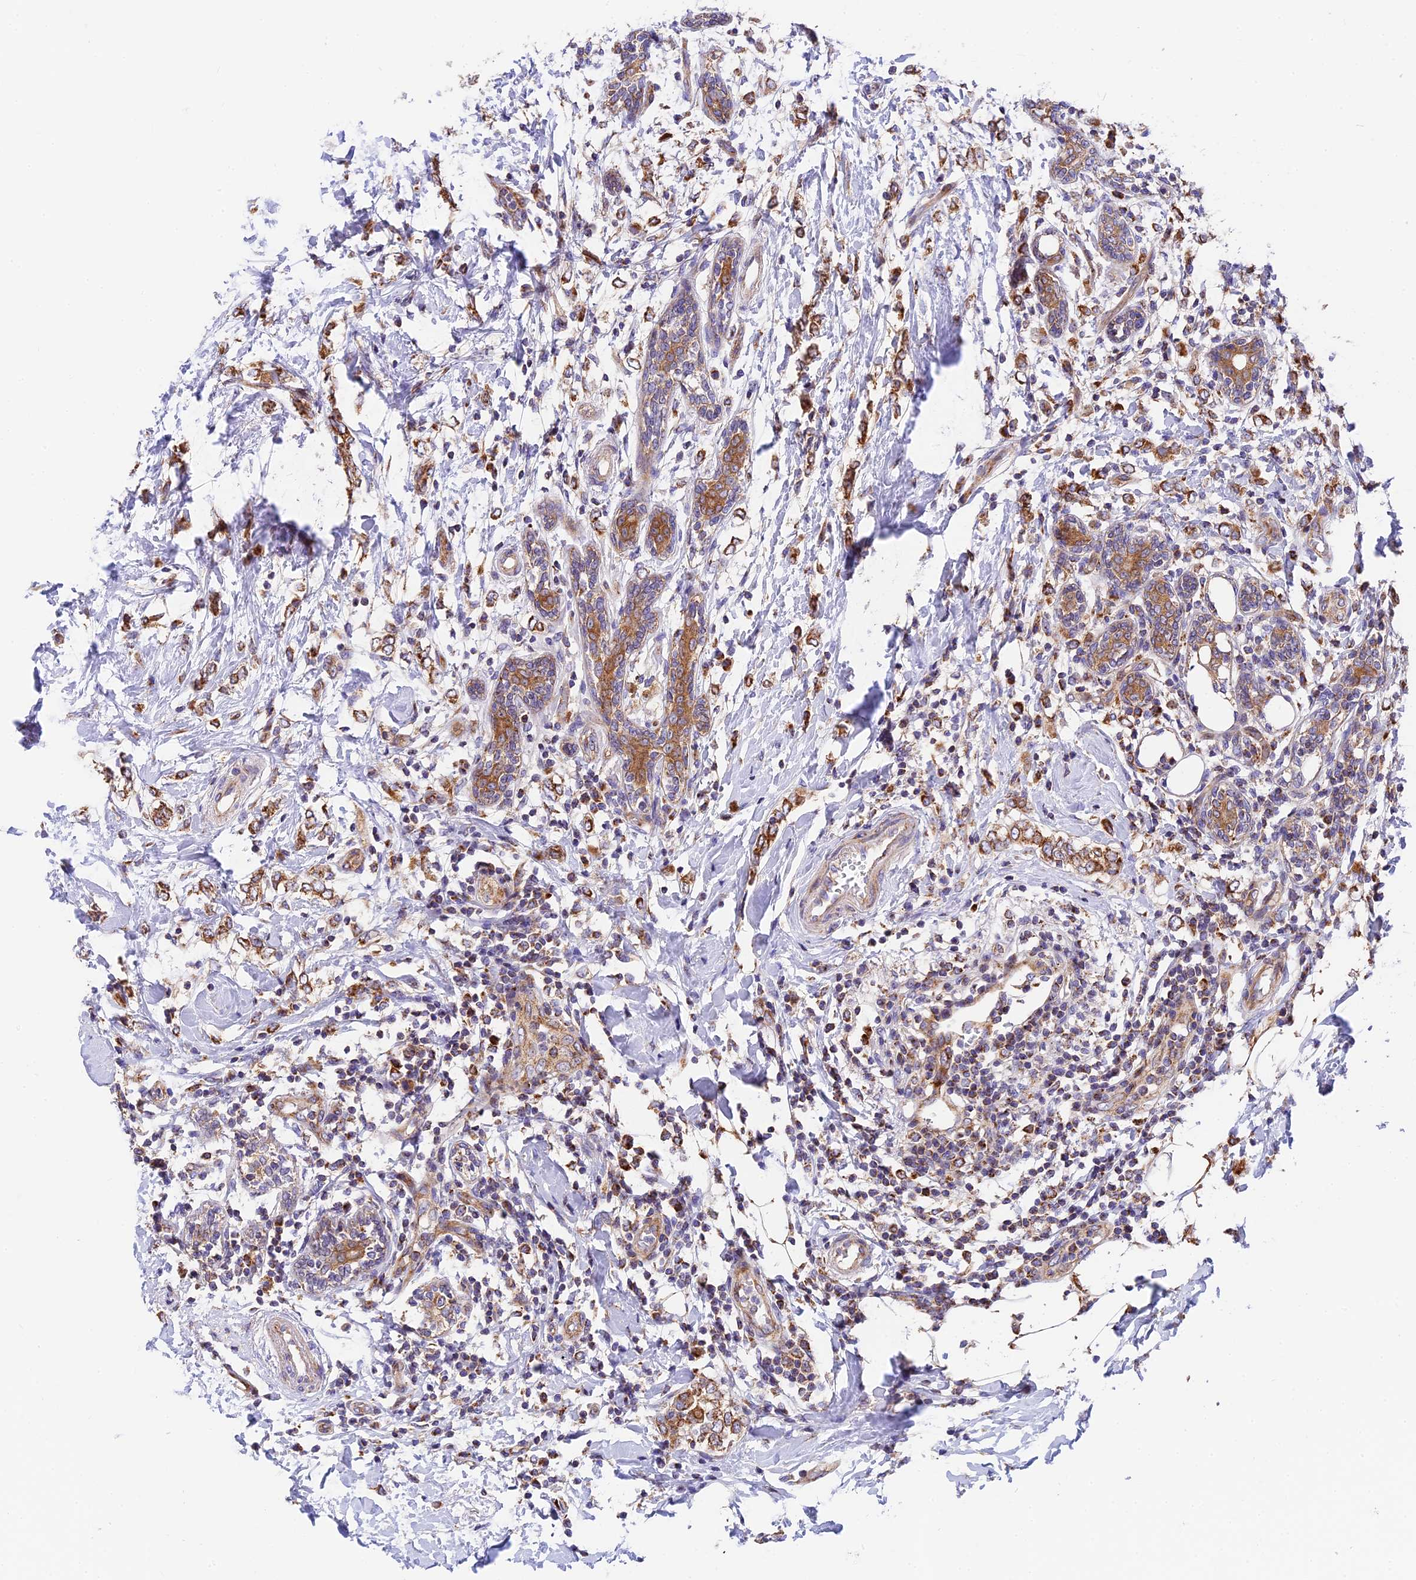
{"staining": {"intensity": "moderate", "quantity": ">75%", "location": "cytoplasmic/membranous"}, "tissue": "breast cancer", "cell_type": "Tumor cells", "image_type": "cancer", "snomed": [{"axis": "morphology", "description": "Normal tissue, NOS"}, {"axis": "morphology", "description": "Lobular carcinoma"}, {"axis": "topography", "description": "Breast"}], "caption": "IHC histopathology image of neoplastic tissue: breast cancer stained using IHC reveals medium levels of moderate protein expression localized specifically in the cytoplasmic/membranous of tumor cells, appearing as a cytoplasmic/membranous brown color.", "gene": "MRAS", "patient": {"sex": "female", "age": 47}}